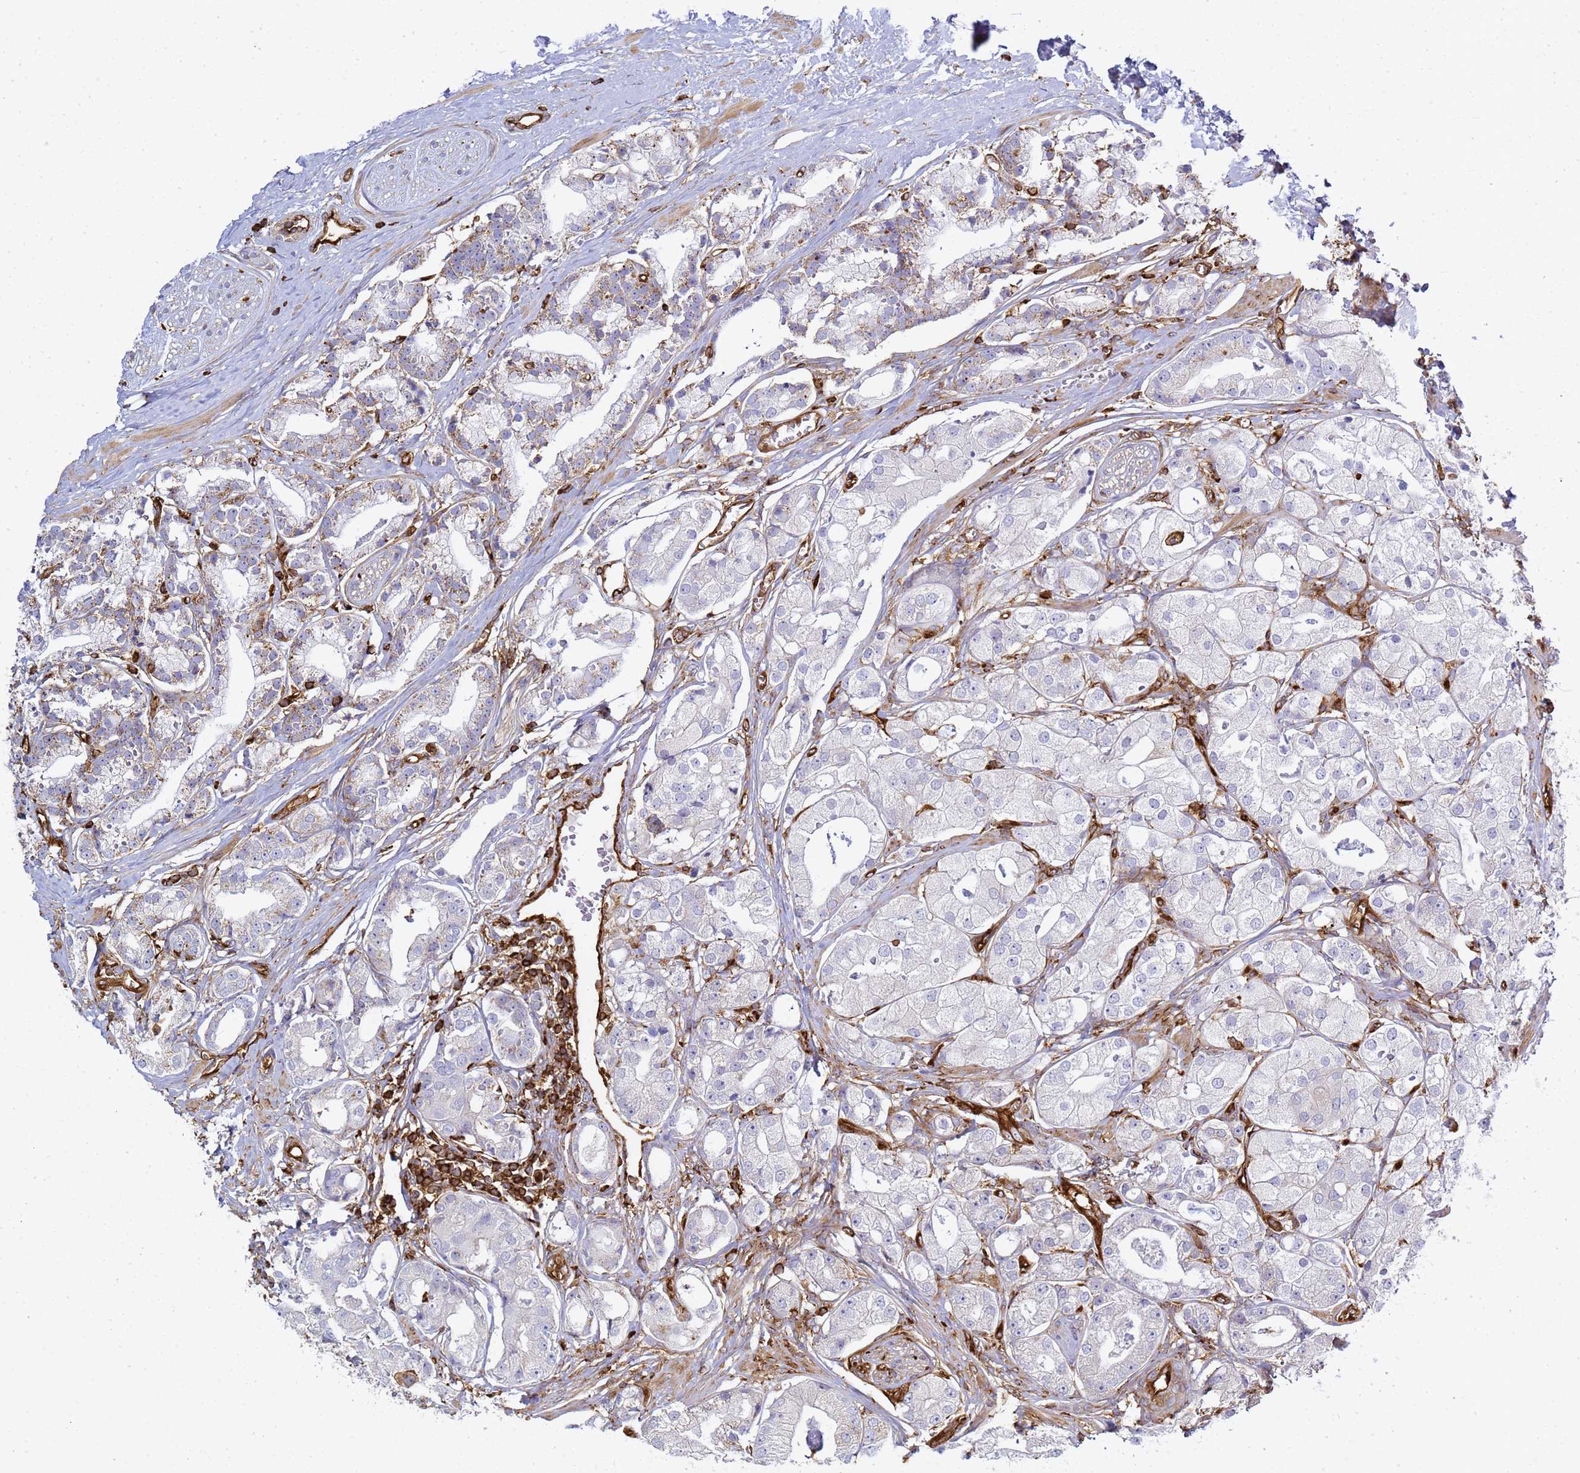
{"staining": {"intensity": "moderate", "quantity": "<25%", "location": "cytoplasmic/membranous"}, "tissue": "prostate cancer", "cell_type": "Tumor cells", "image_type": "cancer", "snomed": [{"axis": "morphology", "description": "Adenocarcinoma, High grade"}, {"axis": "topography", "description": "Prostate"}], "caption": "High-power microscopy captured an IHC micrograph of prostate adenocarcinoma (high-grade), revealing moderate cytoplasmic/membranous staining in approximately <25% of tumor cells.", "gene": "ZBTB8OS", "patient": {"sex": "male", "age": 71}}